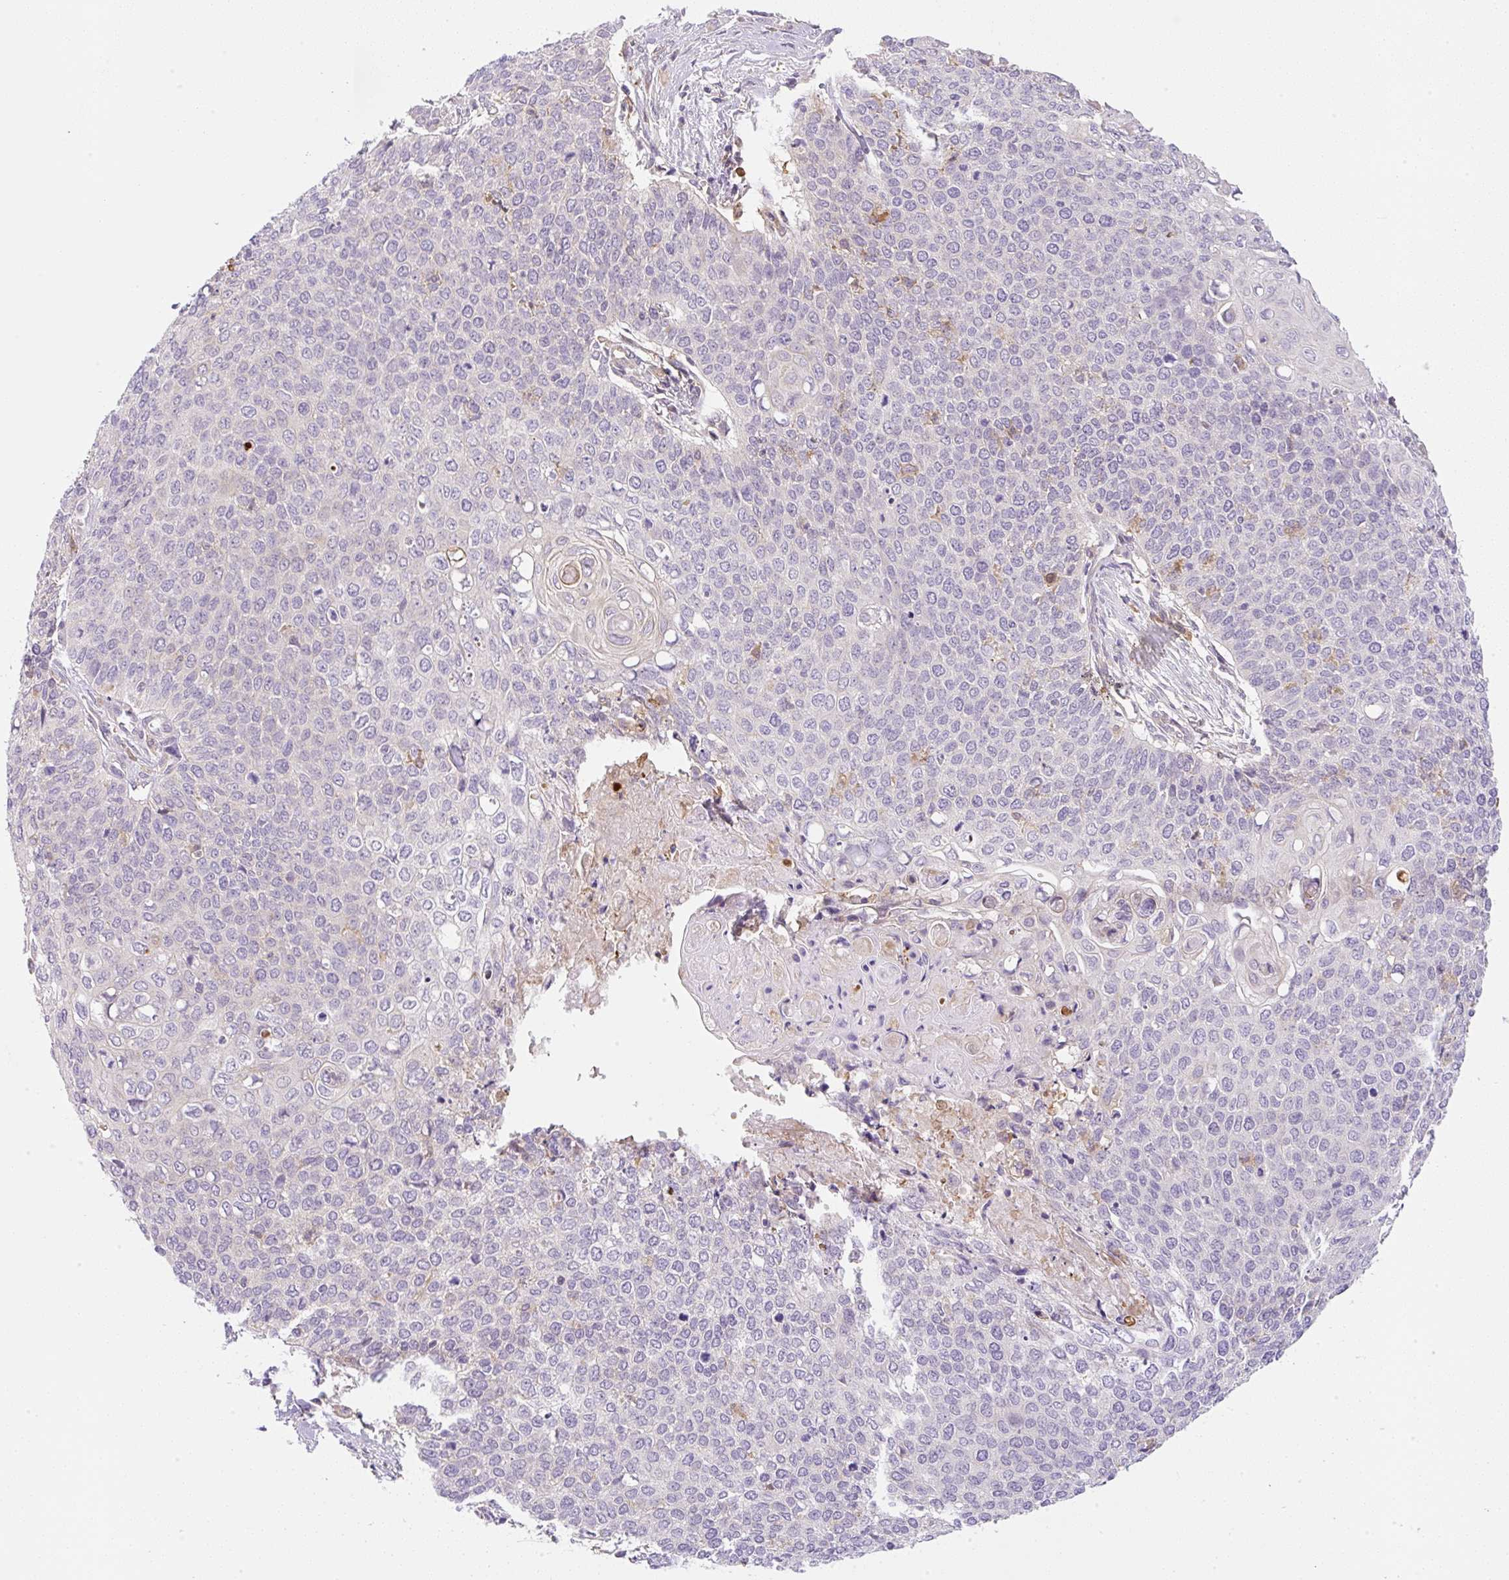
{"staining": {"intensity": "negative", "quantity": "none", "location": "none"}, "tissue": "cervical cancer", "cell_type": "Tumor cells", "image_type": "cancer", "snomed": [{"axis": "morphology", "description": "Squamous cell carcinoma, NOS"}, {"axis": "topography", "description": "Cervix"}], "caption": "Protein analysis of cervical squamous cell carcinoma displays no significant positivity in tumor cells.", "gene": "OMA1", "patient": {"sex": "female", "age": 39}}